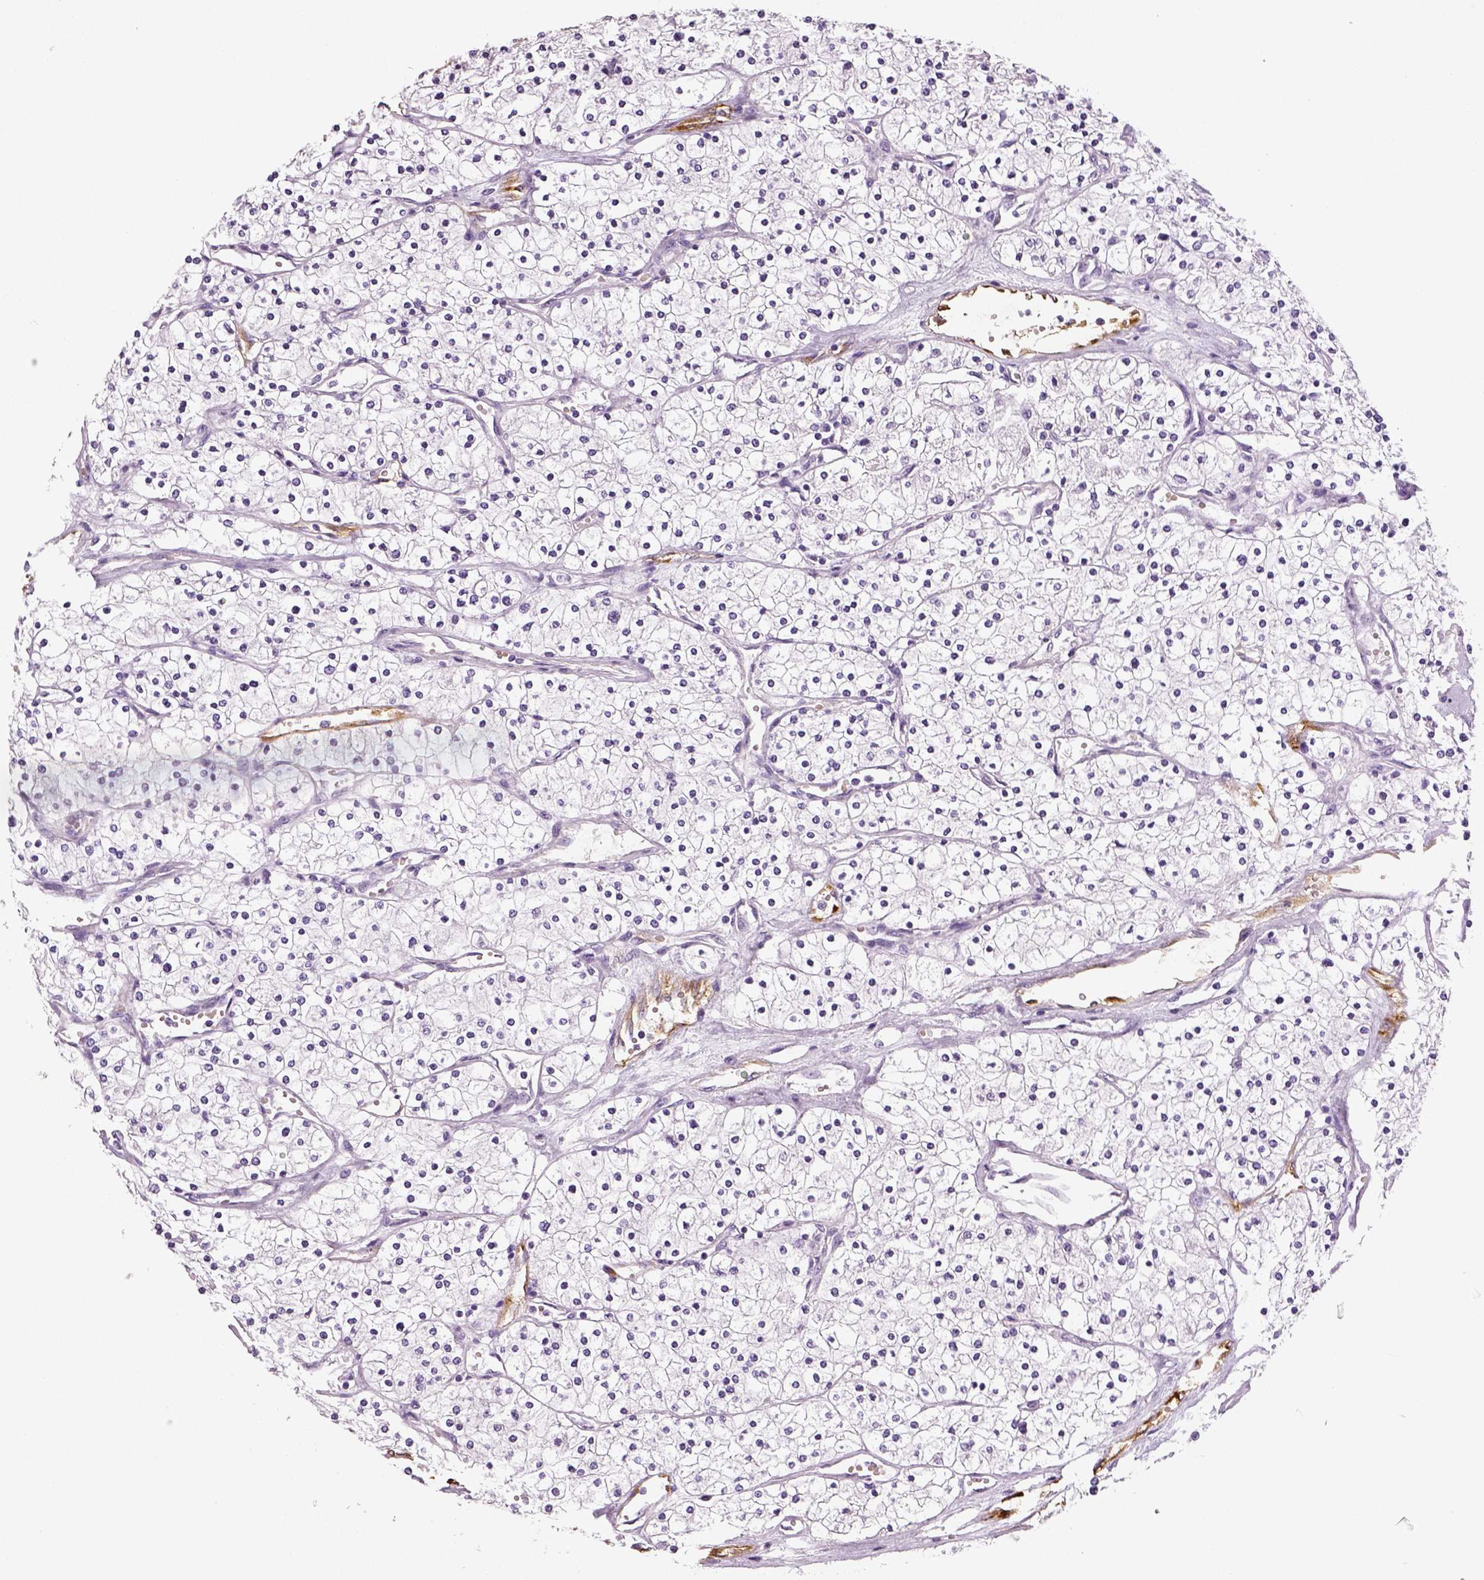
{"staining": {"intensity": "negative", "quantity": "none", "location": "none"}, "tissue": "renal cancer", "cell_type": "Tumor cells", "image_type": "cancer", "snomed": [{"axis": "morphology", "description": "Adenocarcinoma, NOS"}, {"axis": "topography", "description": "Kidney"}], "caption": "A high-resolution micrograph shows immunohistochemistry (IHC) staining of renal adenocarcinoma, which demonstrates no significant staining in tumor cells. (Immunohistochemistry (ihc), brightfield microscopy, high magnification).", "gene": "TSPAN7", "patient": {"sex": "male", "age": 80}}